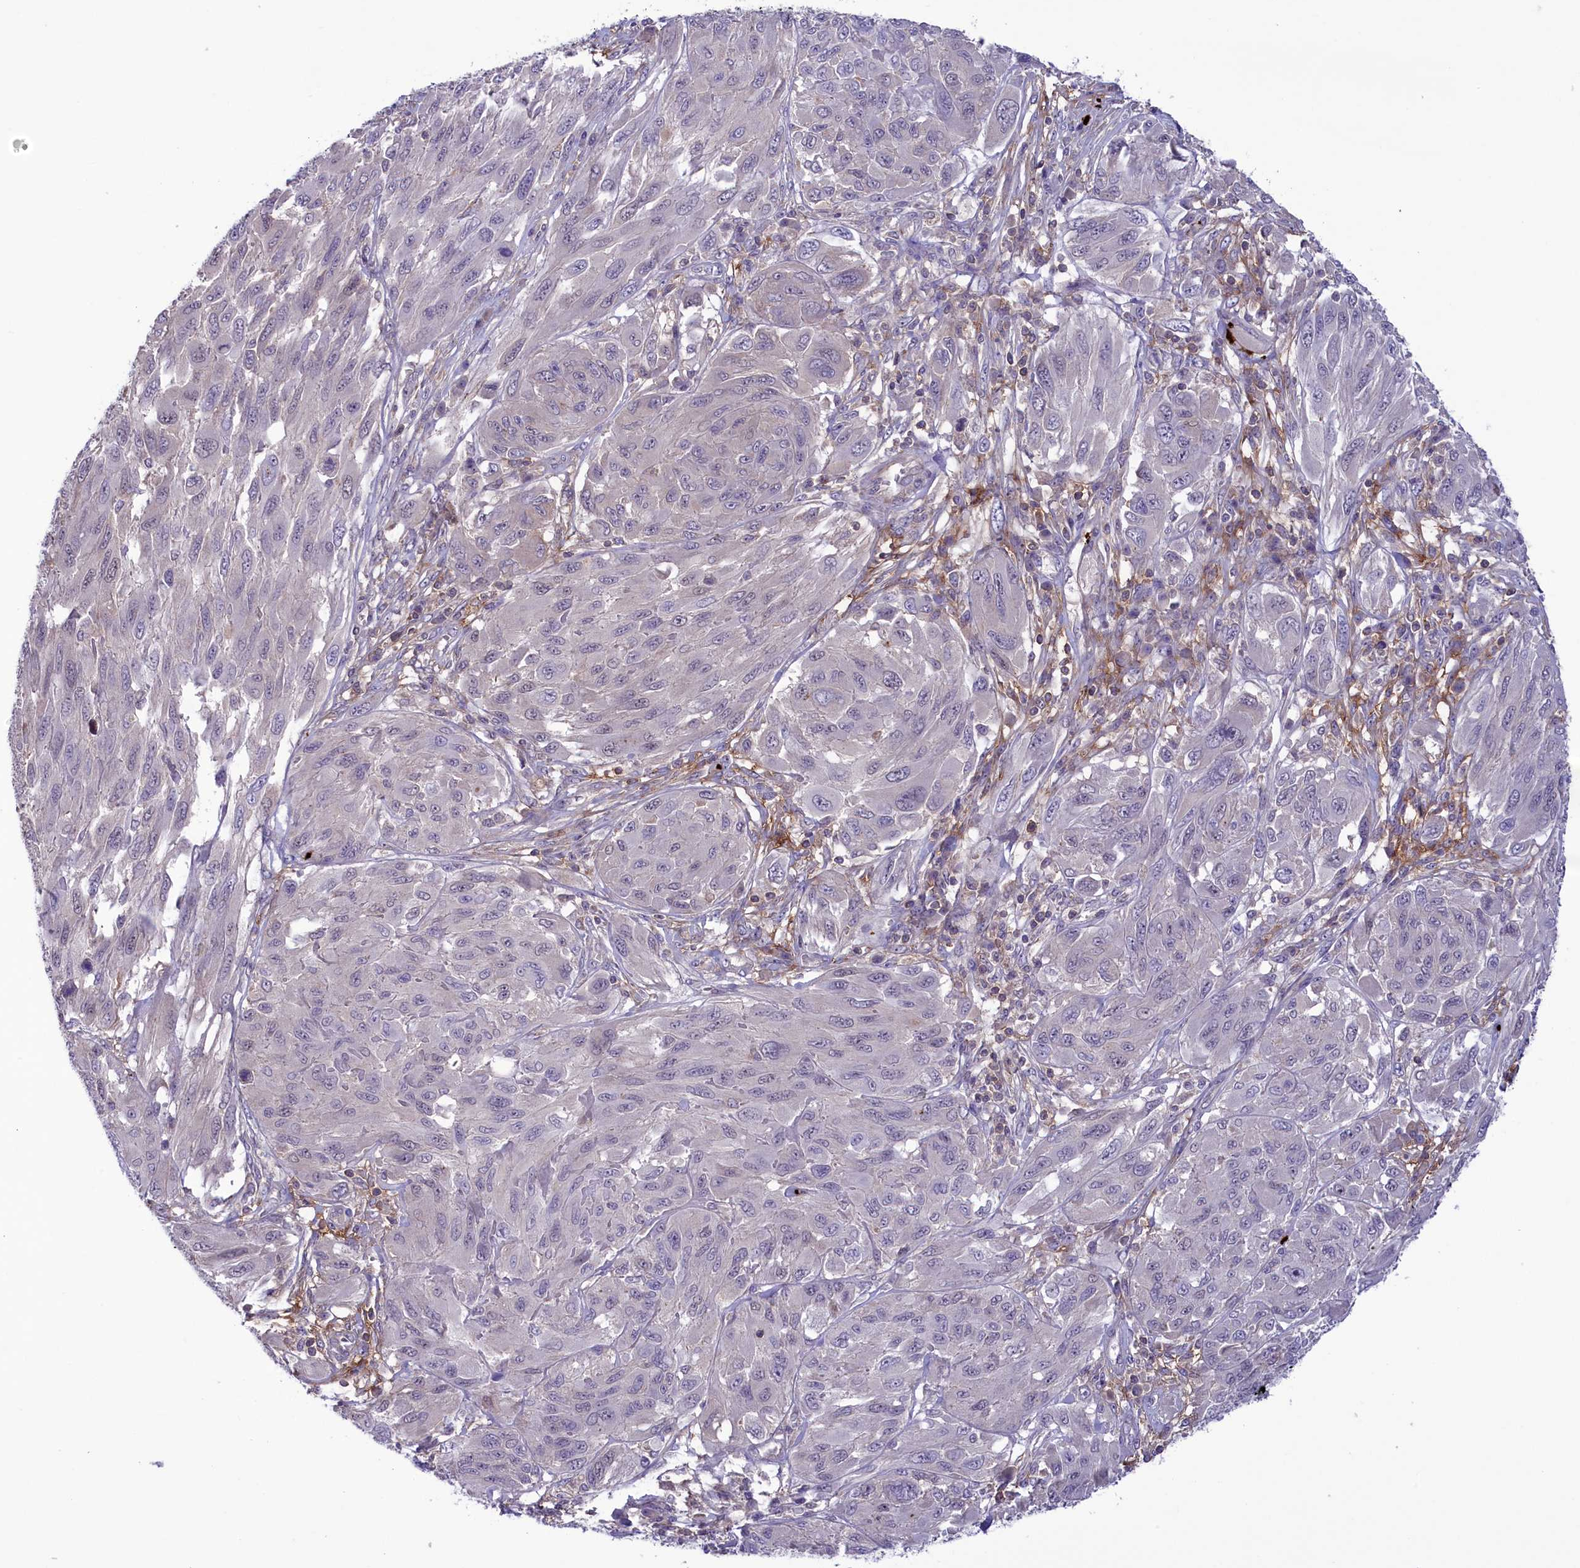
{"staining": {"intensity": "negative", "quantity": "none", "location": "none"}, "tissue": "melanoma", "cell_type": "Tumor cells", "image_type": "cancer", "snomed": [{"axis": "morphology", "description": "Malignant melanoma, NOS"}, {"axis": "topography", "description": "Skin"}], "caption": "Immunohistochemical staining of melanoma displays no significant expression in tumor cells. The staining is performed using DAB (3,3'-diaminobenzidine) brown chromogen with nuclei counter-stained in using hematoxylin.", "gene": "HEATR3", "patient": {"sex": "female", "age": 91}}